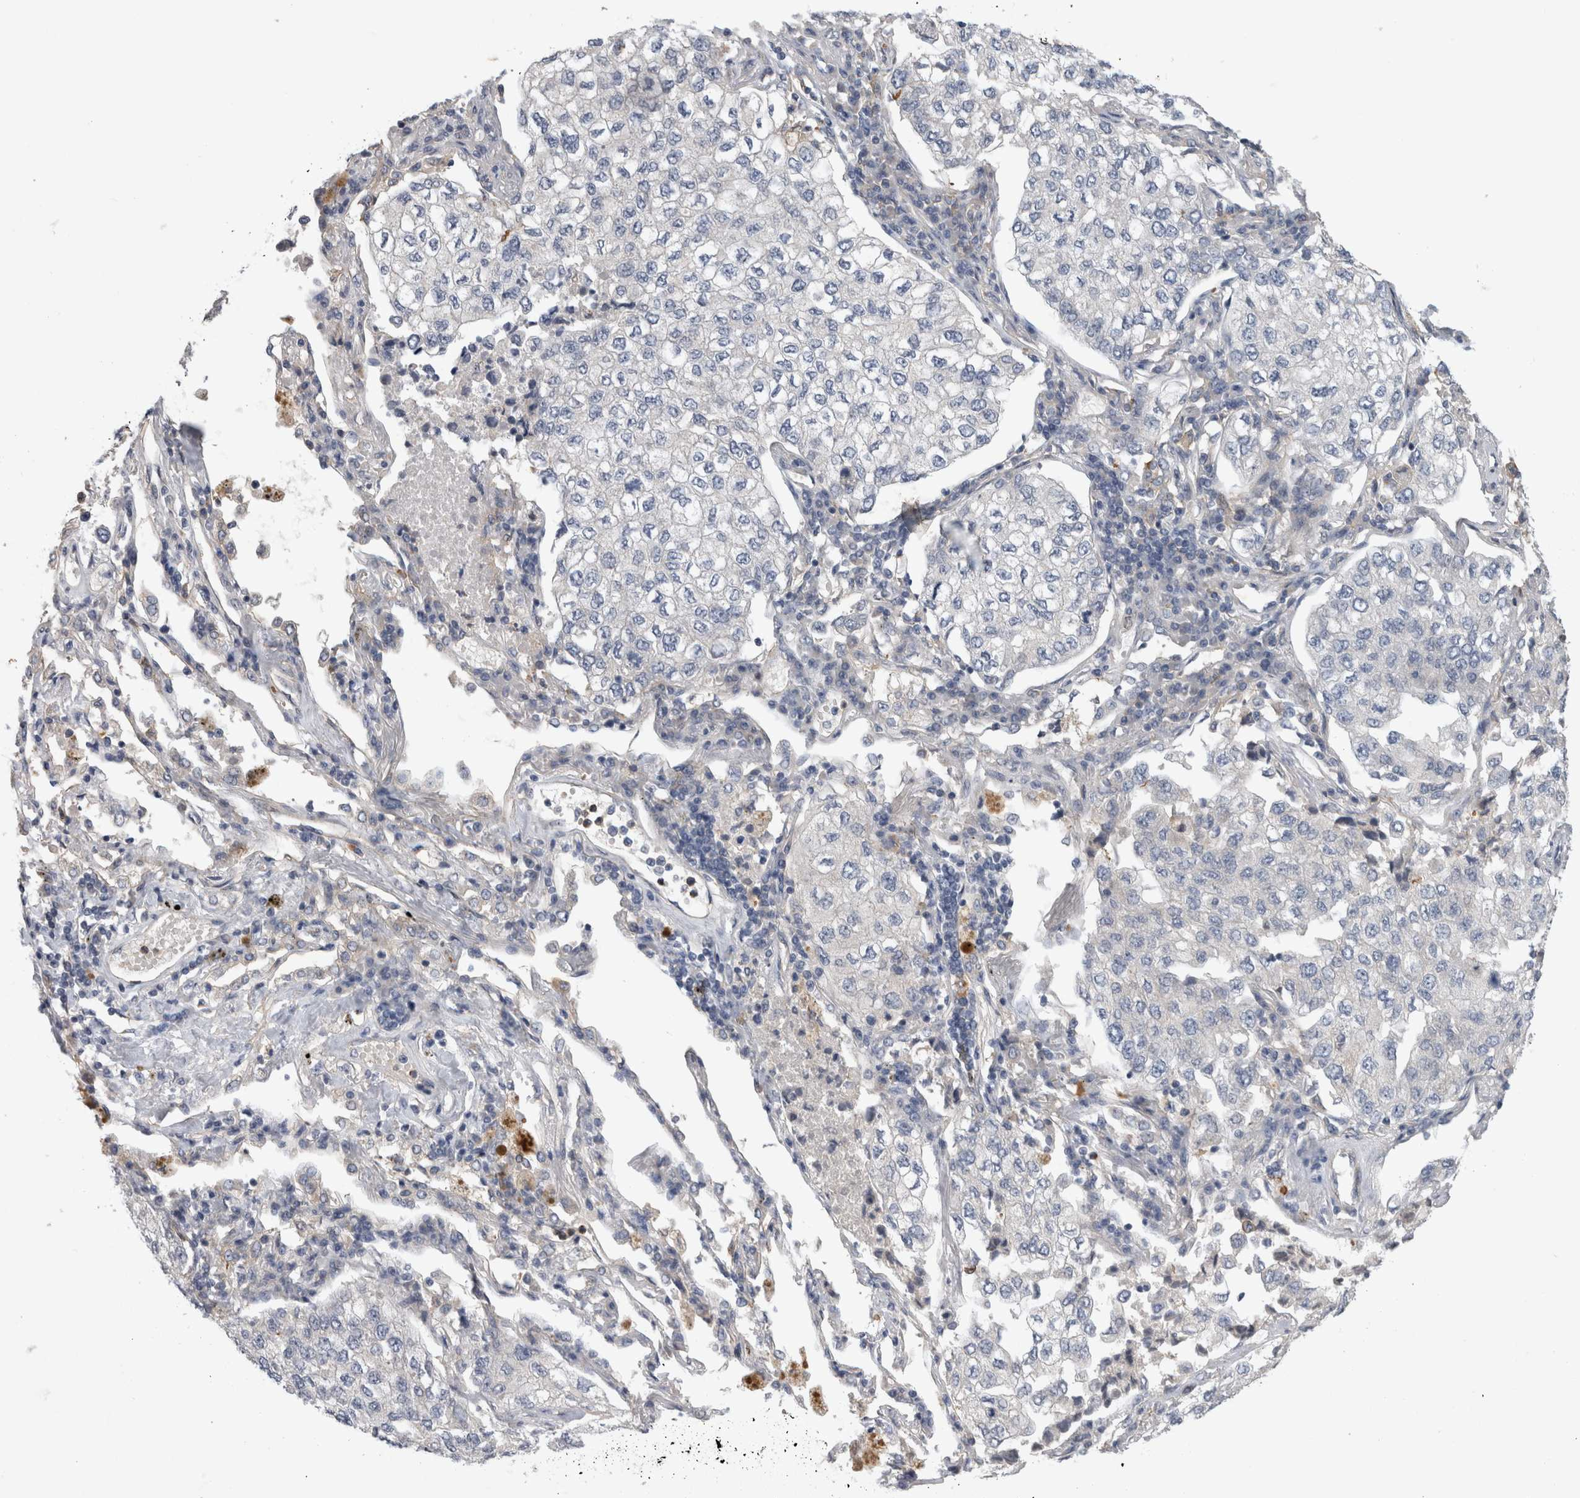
{"staining": {"intensity": "negative", "quantity": "none", "location": "none"}, "tissue": "lung cancer", "cell_type": "Tumor cells", "image_type": "cancer", "snomed": [{"axis": "morphology", "description": "Adenocarcinoma, NOS"}, {"axis": "topography", "description": "Lung"}], "caption": "Human adenocarcinoma (lung) stained for a protein using immunohistochemistry (IHC) shows no expression in tumor cells.", "gene": "ANKFY1", "patient": {"sex": "male", "age": 63}}